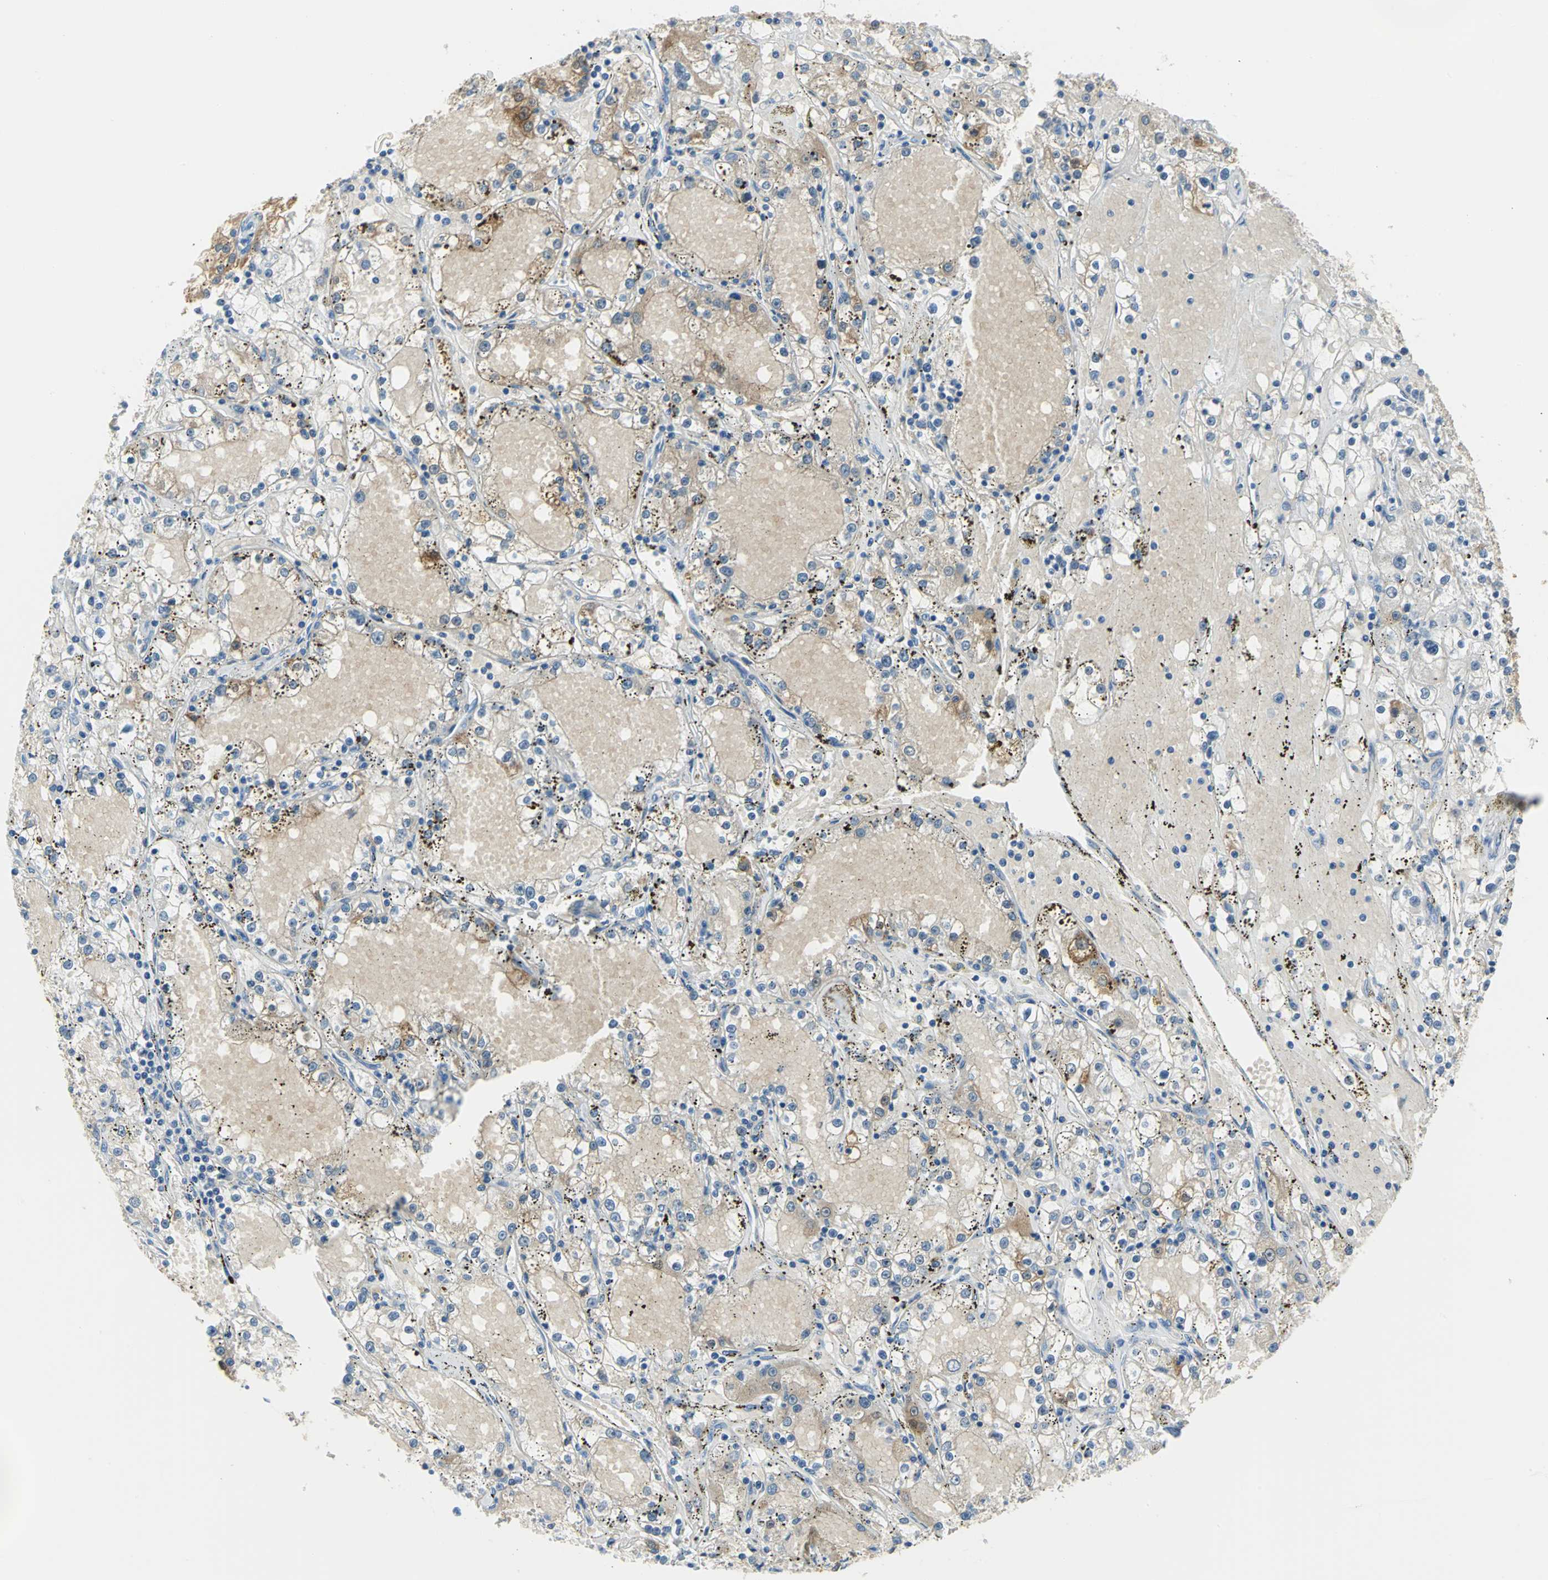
{"staining": {"intensity": "moderate", "quantity": "25%-75%", "location": "cytoplasmic/membranous"}, "tissue": "renal cancer", "cell_type": "Tumor cells", "image_type": "cancer", "snomed": [{"axis": "morphology", "description": "Adenocarcinoma, NOS"}, {"axis": "topography", "description": "Kidney"}], "caption": "This photomicrograph reveals immunohistochemistry staining of renal cancer, with medium moderate cytoplasmic/membranous positivity in approximately 25%-75% of tumor cells.", "gene": "PKLR", "patient": {"sex": "male", "age": 56}}